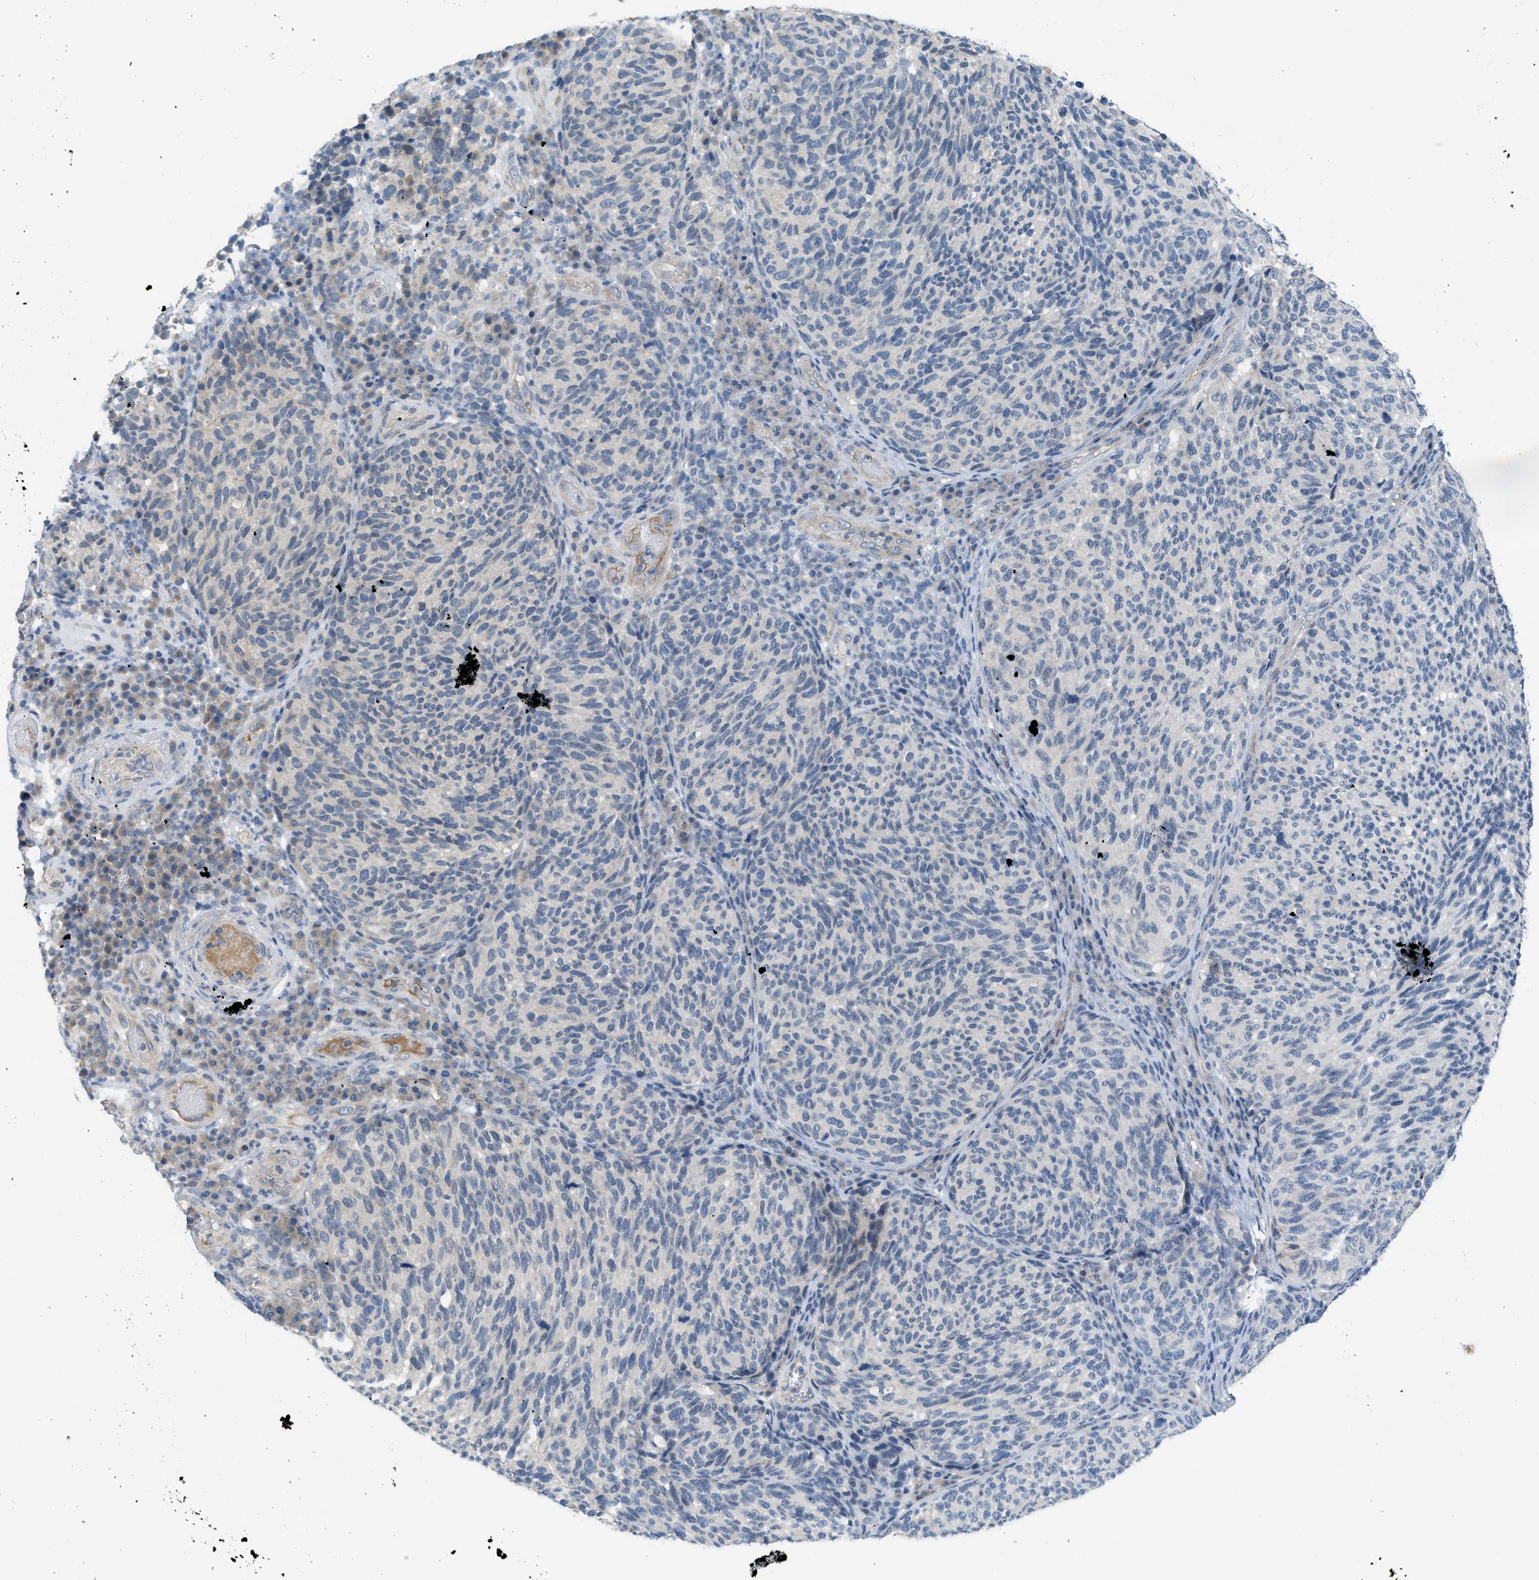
{"staining": {"intensity": "negative", "quantity": "none", "location": "none"}, "tissue": "melanoma", "cell_type": "Tumor cells", "image_type": "cancer", "snomed": [{"axis": "morphology", "description": "Malignant melanoma, NOS"}, {"axis": "topography", "description": "Skin"}], "caption": "A high-resolution photomicrograph shows IHC staining of malignant melanoma, which demonstrates no significant expression in tumor cells. The staining was performed using DAB (3,3'-diaminobenzidine) to visualize the protein expression in brown, while the nuclei were stained in blue with hematoxylin (Magnification: 20x).", "gene": "TNFAIP1", "patient": {"sex": "female", "age": 73}}